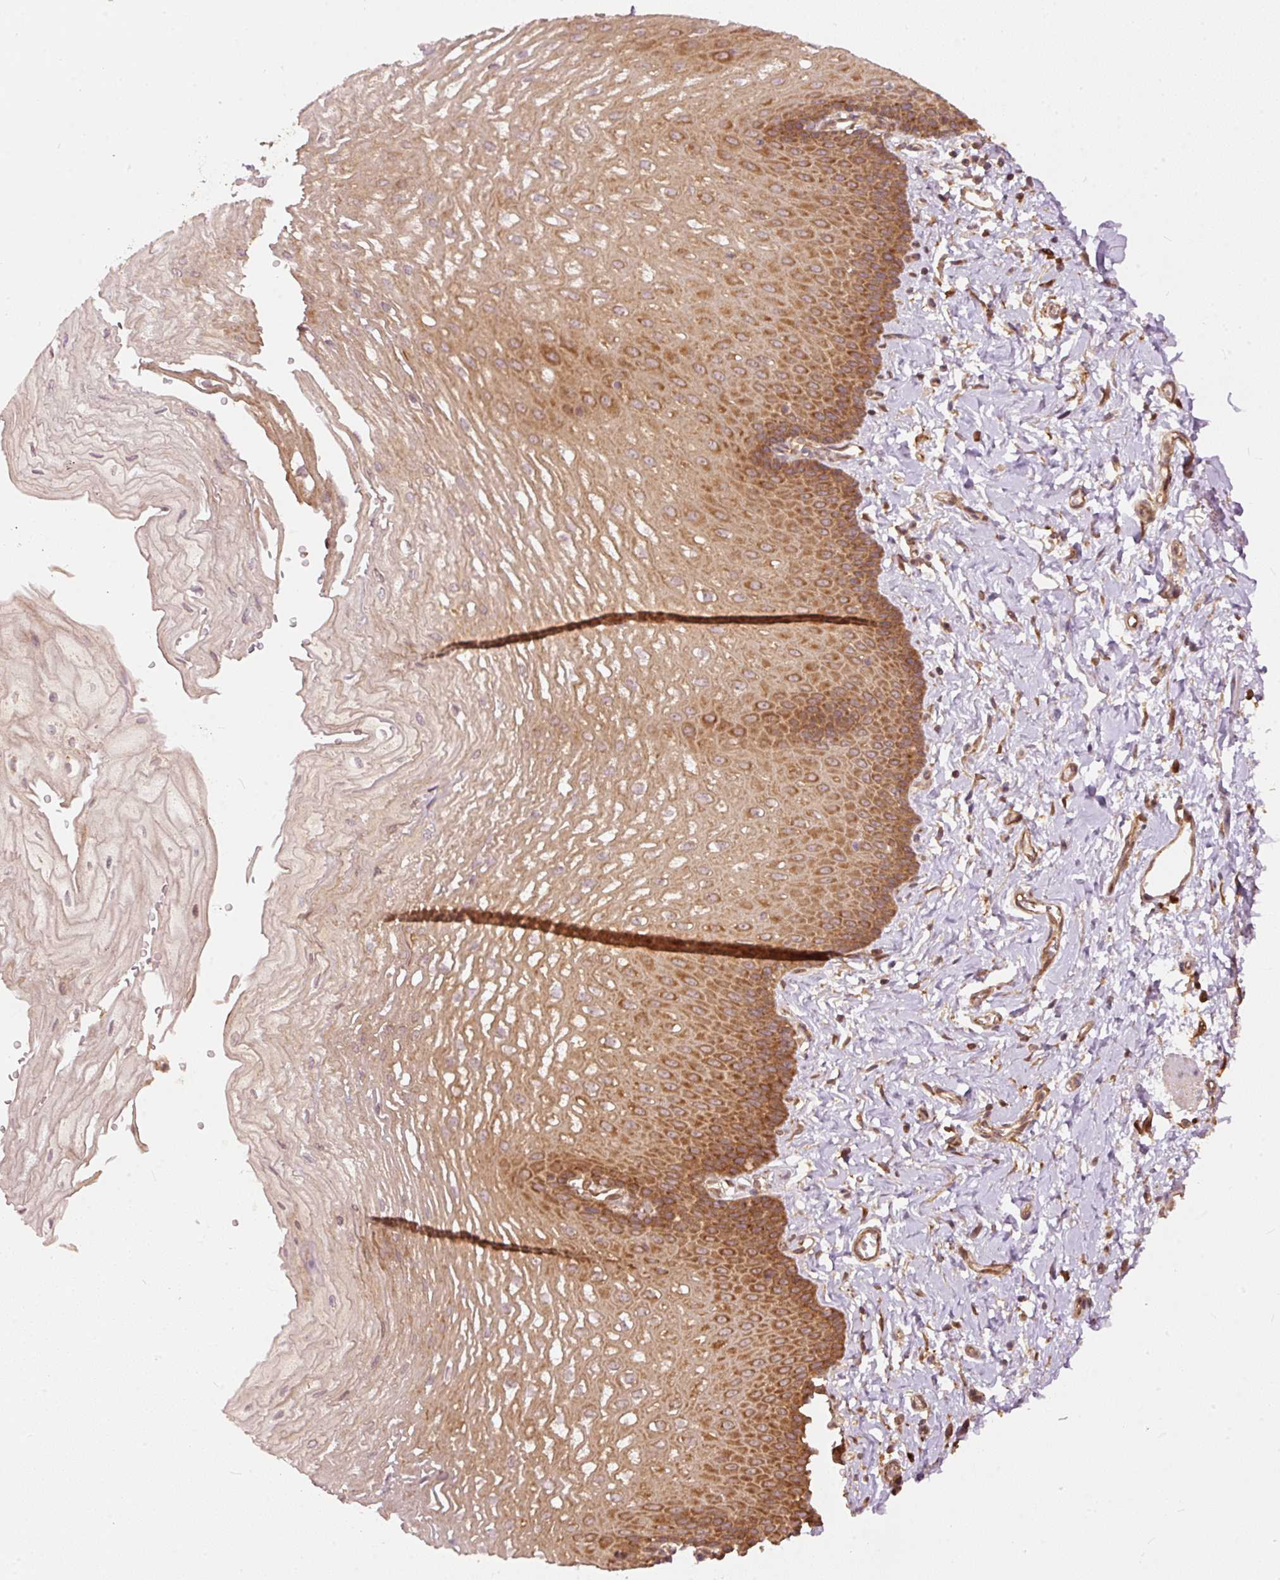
{"staining": {"intensity": "strong", "quantity": ">75%", "location": "cytoplasmic/membranous"}, "tissue": "esophagus", "cell_type": "Squamous epithelial cells", "image_type": "normal", "snomed": [{"axis": "morphology", "description": "Normal tissue, NOS"}, {"axis": "topography", "description": "Esophagus"}], "caption": "Approximately >75% of squamous epithelial cells in normal human esophagus exhibit strong cytoplasmic/membranous protein expression as visualized by brown immunohistochemical staining.", "gene": "EIF3B", "patient": {"sex": "male", "age": 70}}